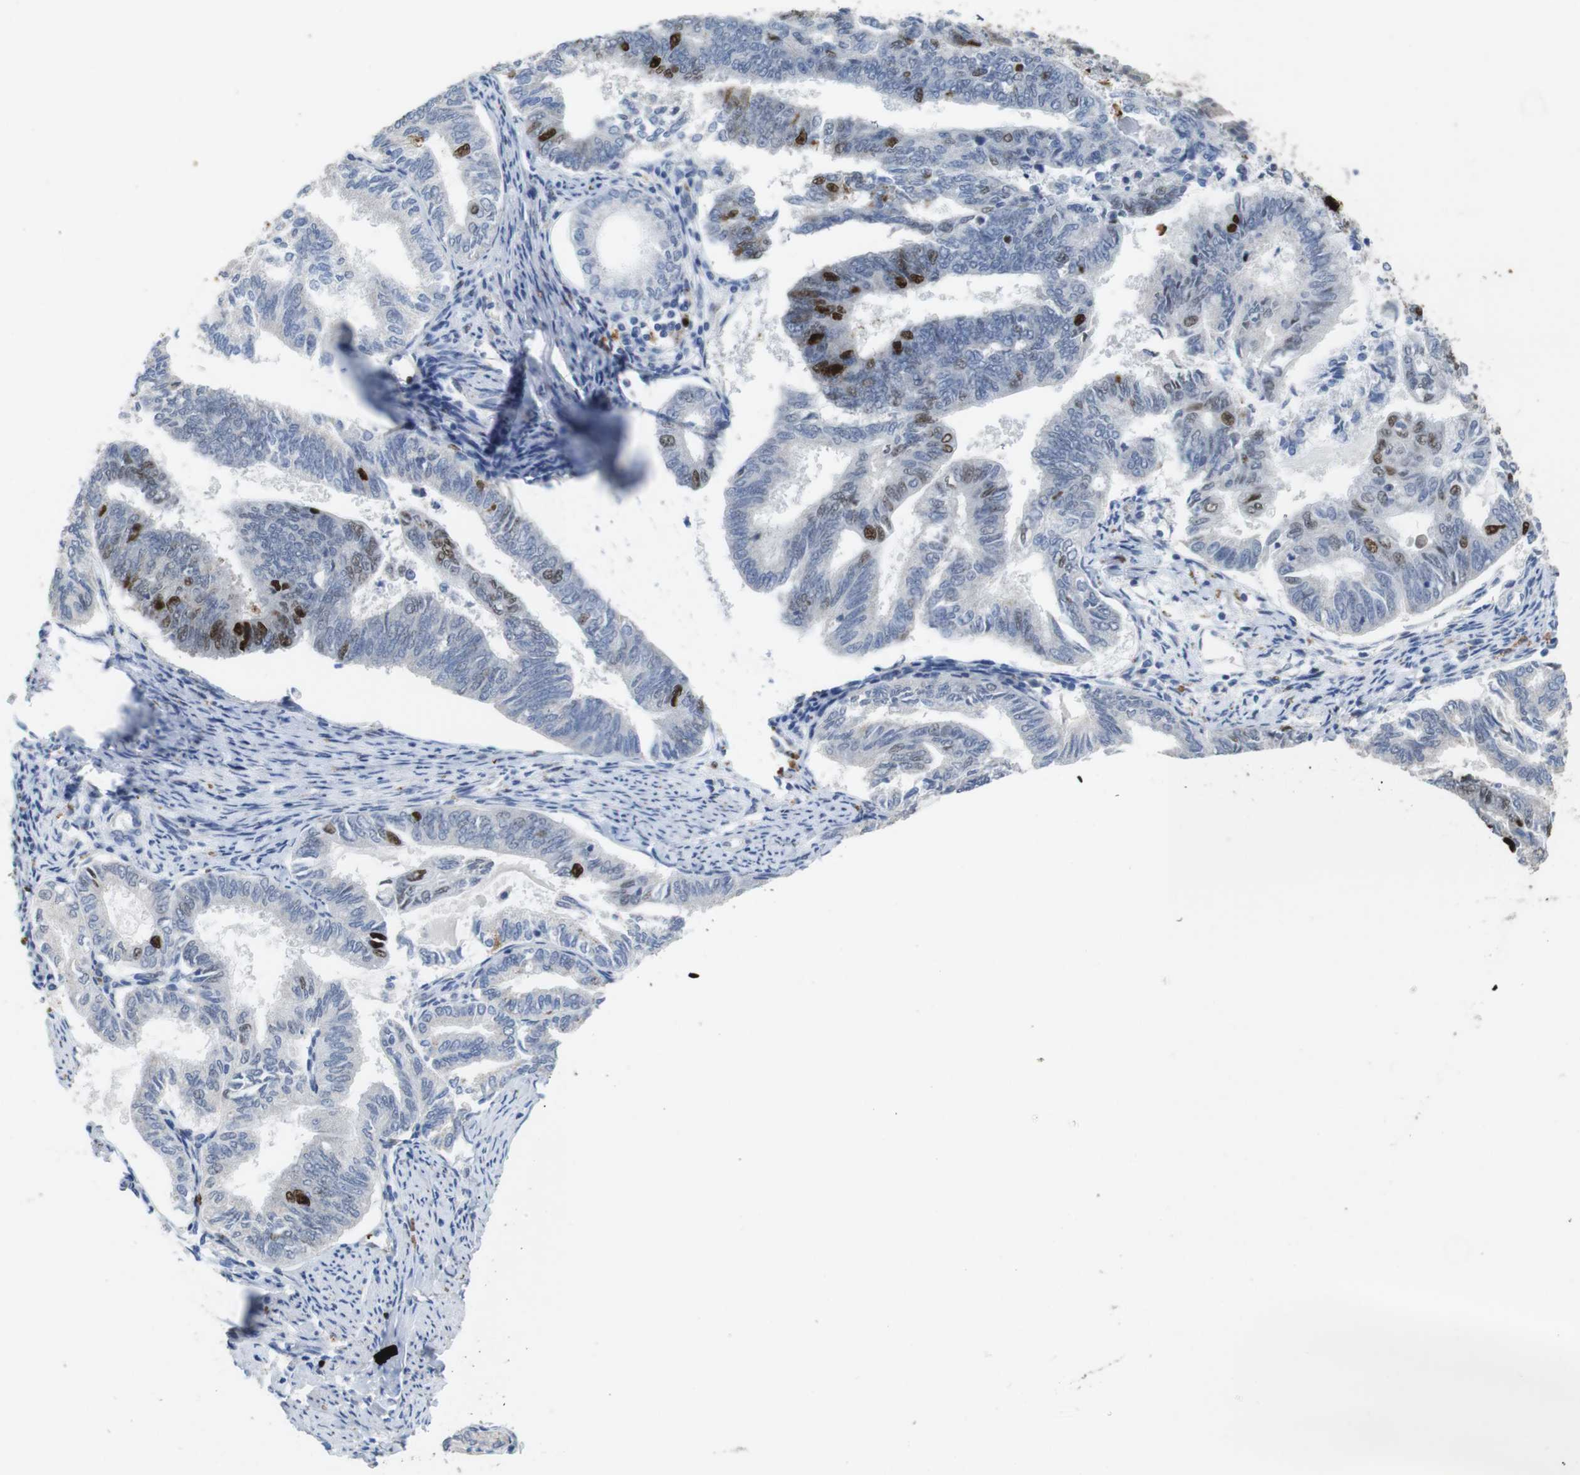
{"staining": {"intensity": "strong", "quantity": "<25%", "location": "nuclear"}, "tissue": "endometrial cancer", "cell_type": "Tumor cells", "image_type": "cancer", "snomed": [{"axis": "morphology", "description": "Adenocarcinoma, NOS"}, {"axis": "topography", "description": "Endometrium"}], "caption": "Human endometrial cancer stained with a protein marker displays strong staining in tumor cells.", "gene": "KPNA2", "patient": {"sex": "female", "age": 86}}